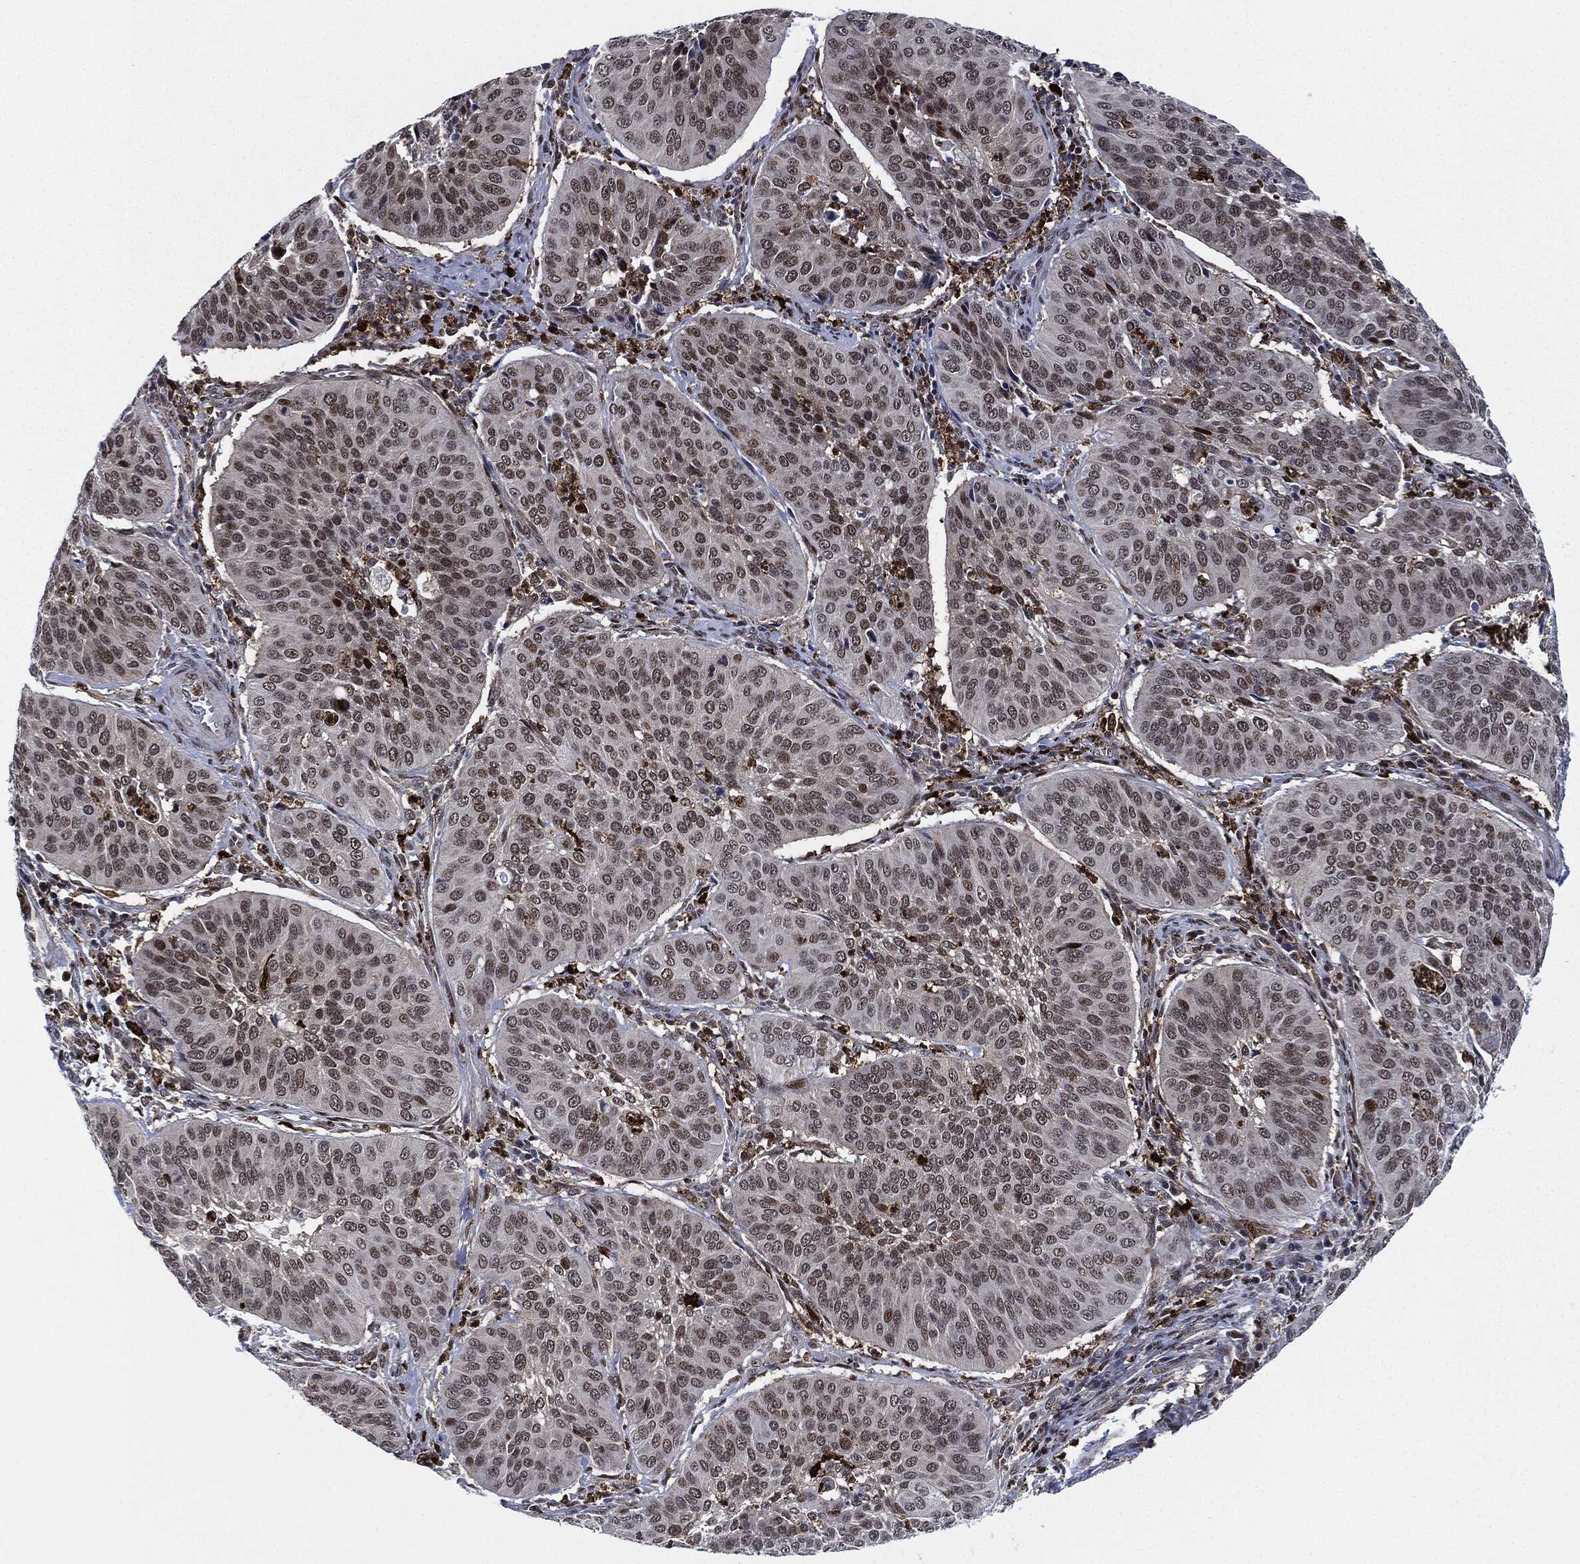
{"staining": {"intensity": "moderate", "quantity": "<25%", "location": "nuclear"}, "tissue": "cervical cancer", "cell_type": "Tumor cells", "image_type": "cancer", "snomed": [{"axis": "morphology", "description": "Normal tissue, NOS"}, {"axis": "morphology", "description": "Squamous cell carcinoma, NOS"}, {"axis": "topography", "description": "Cervix"}], "caption": "Human cervical cancer stained for a protein (brown) reveals moderate nuclear positive positivity in approximately <25% of tumor cells.", "gene": "NANOS3", "patient": {"sex": "female", "age": 39}}